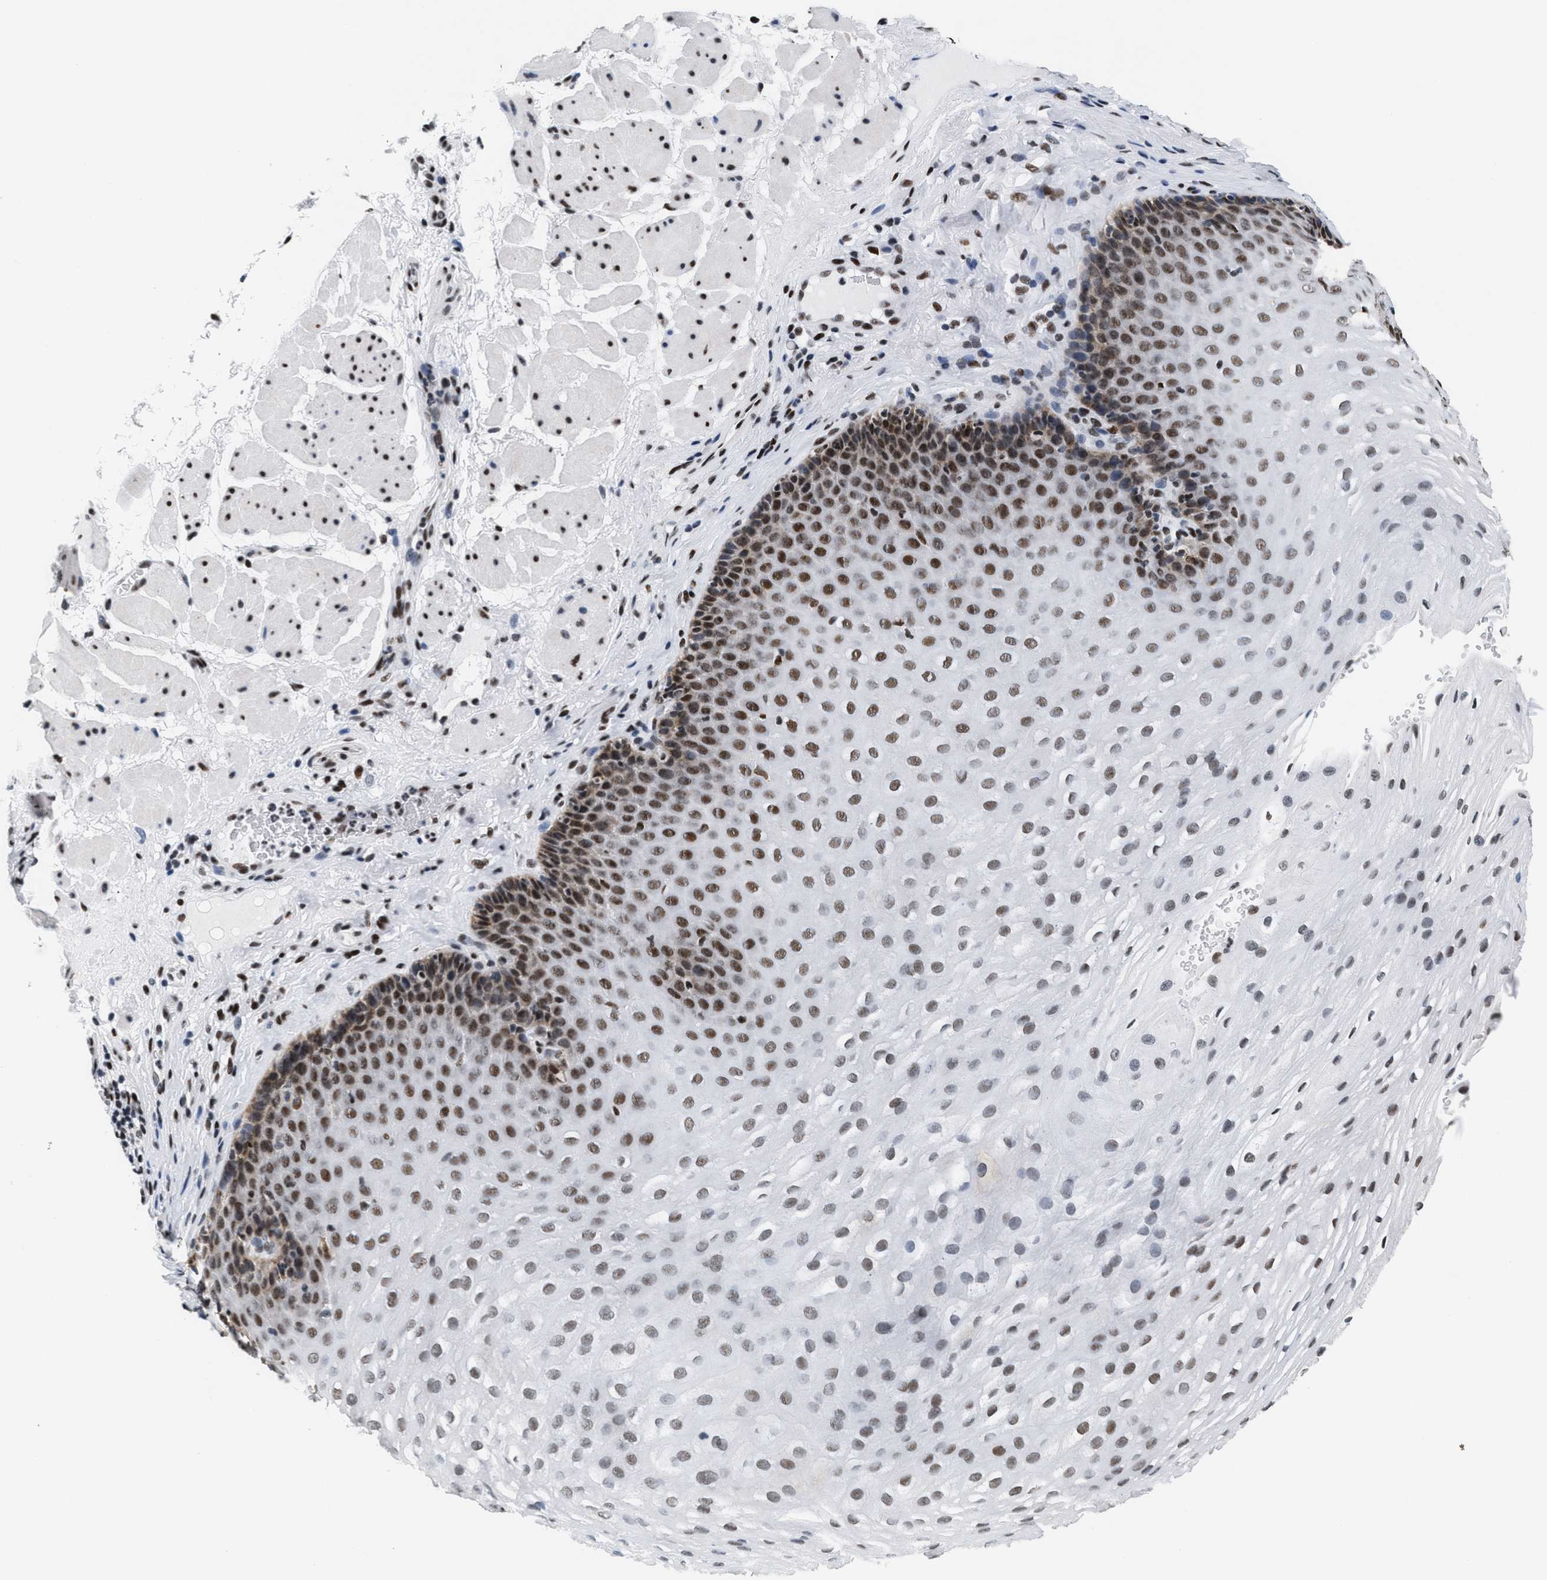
{"staining": {"intensity": "moderate", "quantity": ">75%", "location": "nuclear"}, "tissue": "esophagus", "cell_type": "Squamous epithelial cells", "image_type": "normal", "snomed": [{"axis": "morphology", "description": "Normal tissue, NOS"}, {"axis": "topography", "description": "Esophagus"}], "caption": "Immunohistochemical staining of unremarkable human esophagus shows >75% levels of moderate nuclear protein expression in approximately >75% of squamous epithelial cells. (brown staining indicates protein expression, while blue staining denotes nuclei).", "gene": "RAD50", "patient": {"sex": "female", "age": 66}}